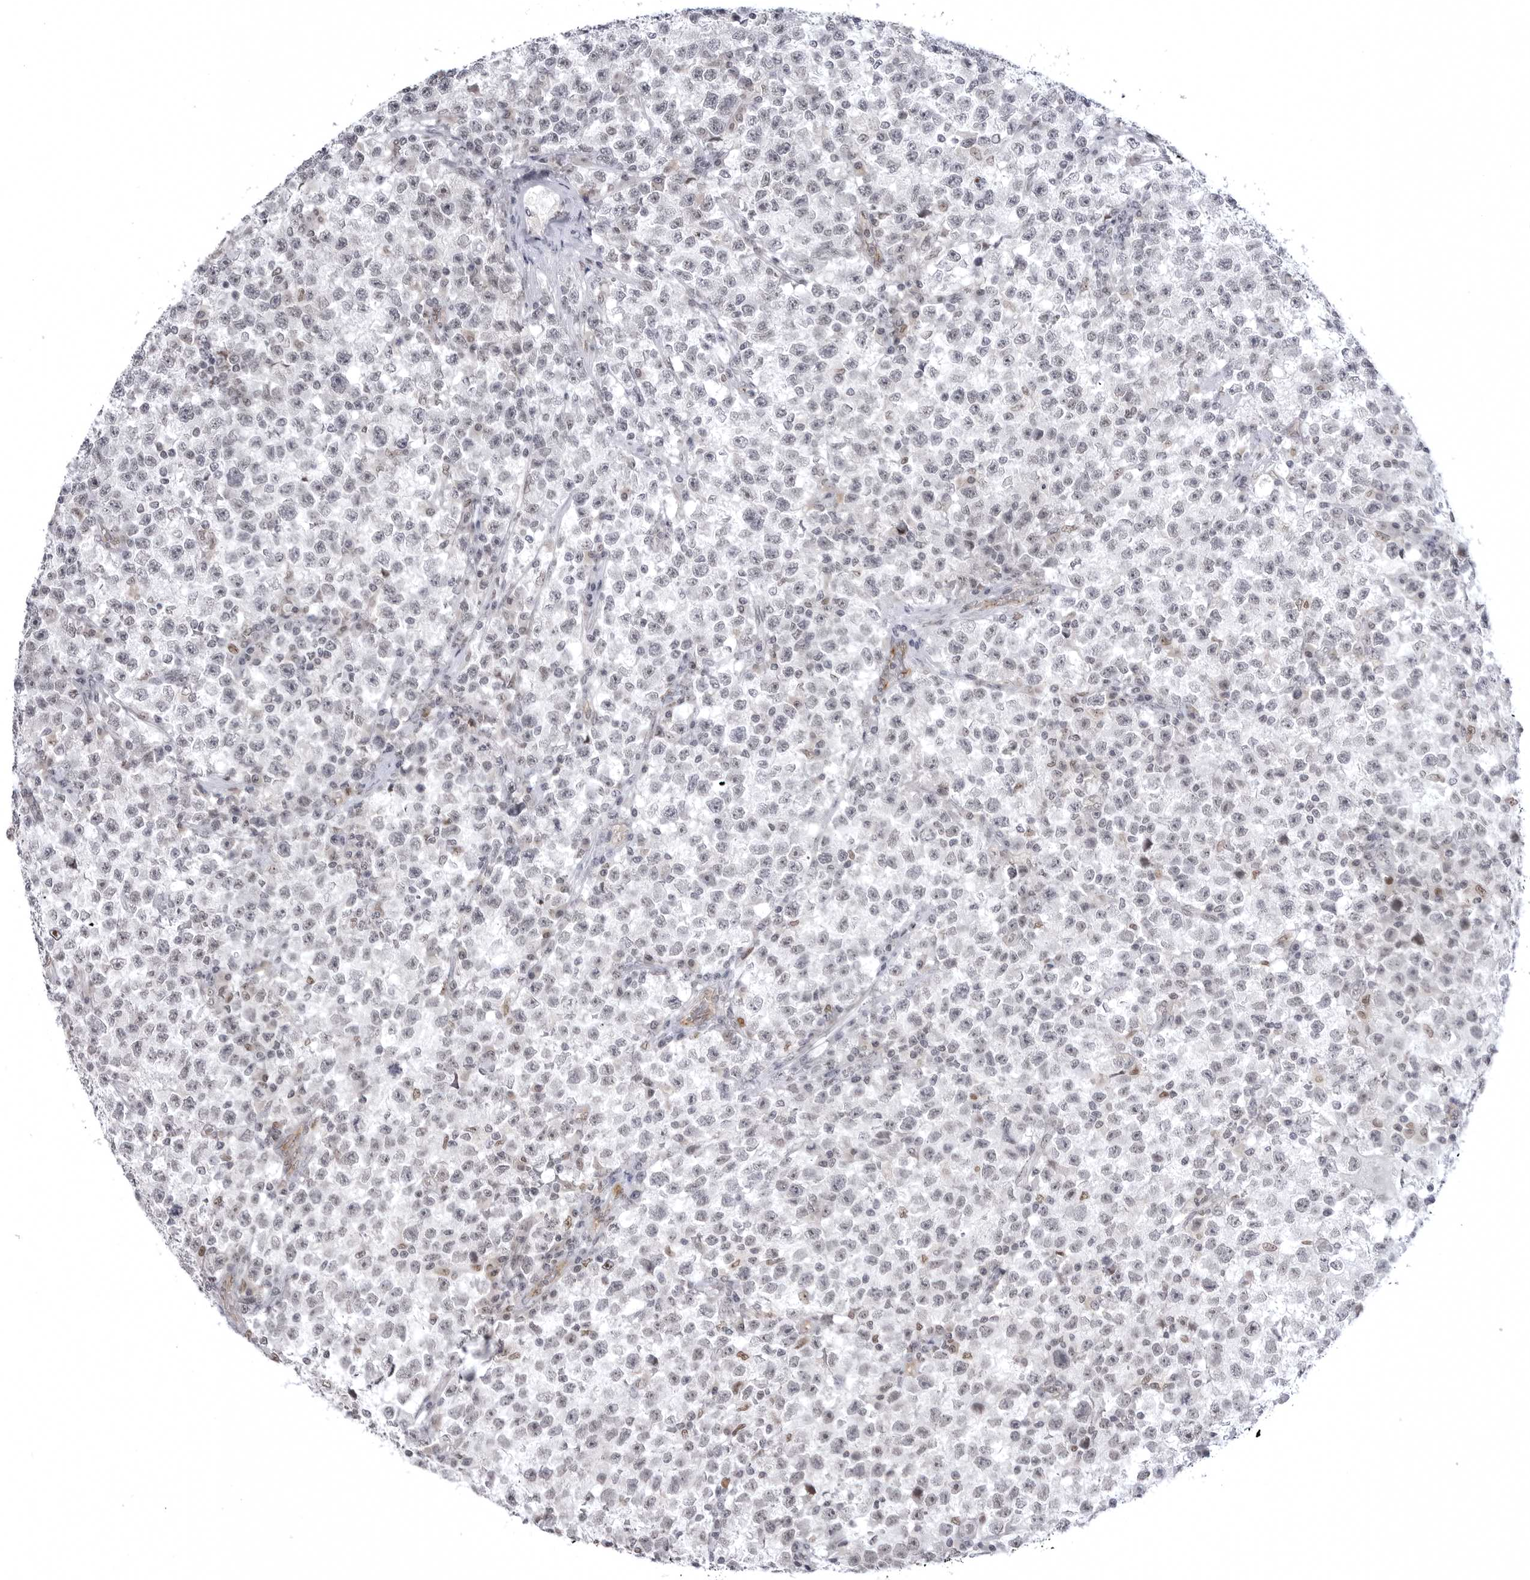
{"staining": {"intensity": "negative", "quantity": "none", "location": "none"}, "tissue": "testis cancer", "cell_type": "Tumor cells", "image_type": "cancer", "snomed": [{"axis": "morphology", "description": "Seminoma, NOS"}, {"axis": "topography", "description": "Testis"}], "caption": "Immunohistochemistry of human testis cancer reveals no expression in tumor cells. (Immunohistochemistry, brightfield microscopy, high magnification).", "gene": "PTK2B", "patient": {"sex": "male", "age": 22}}